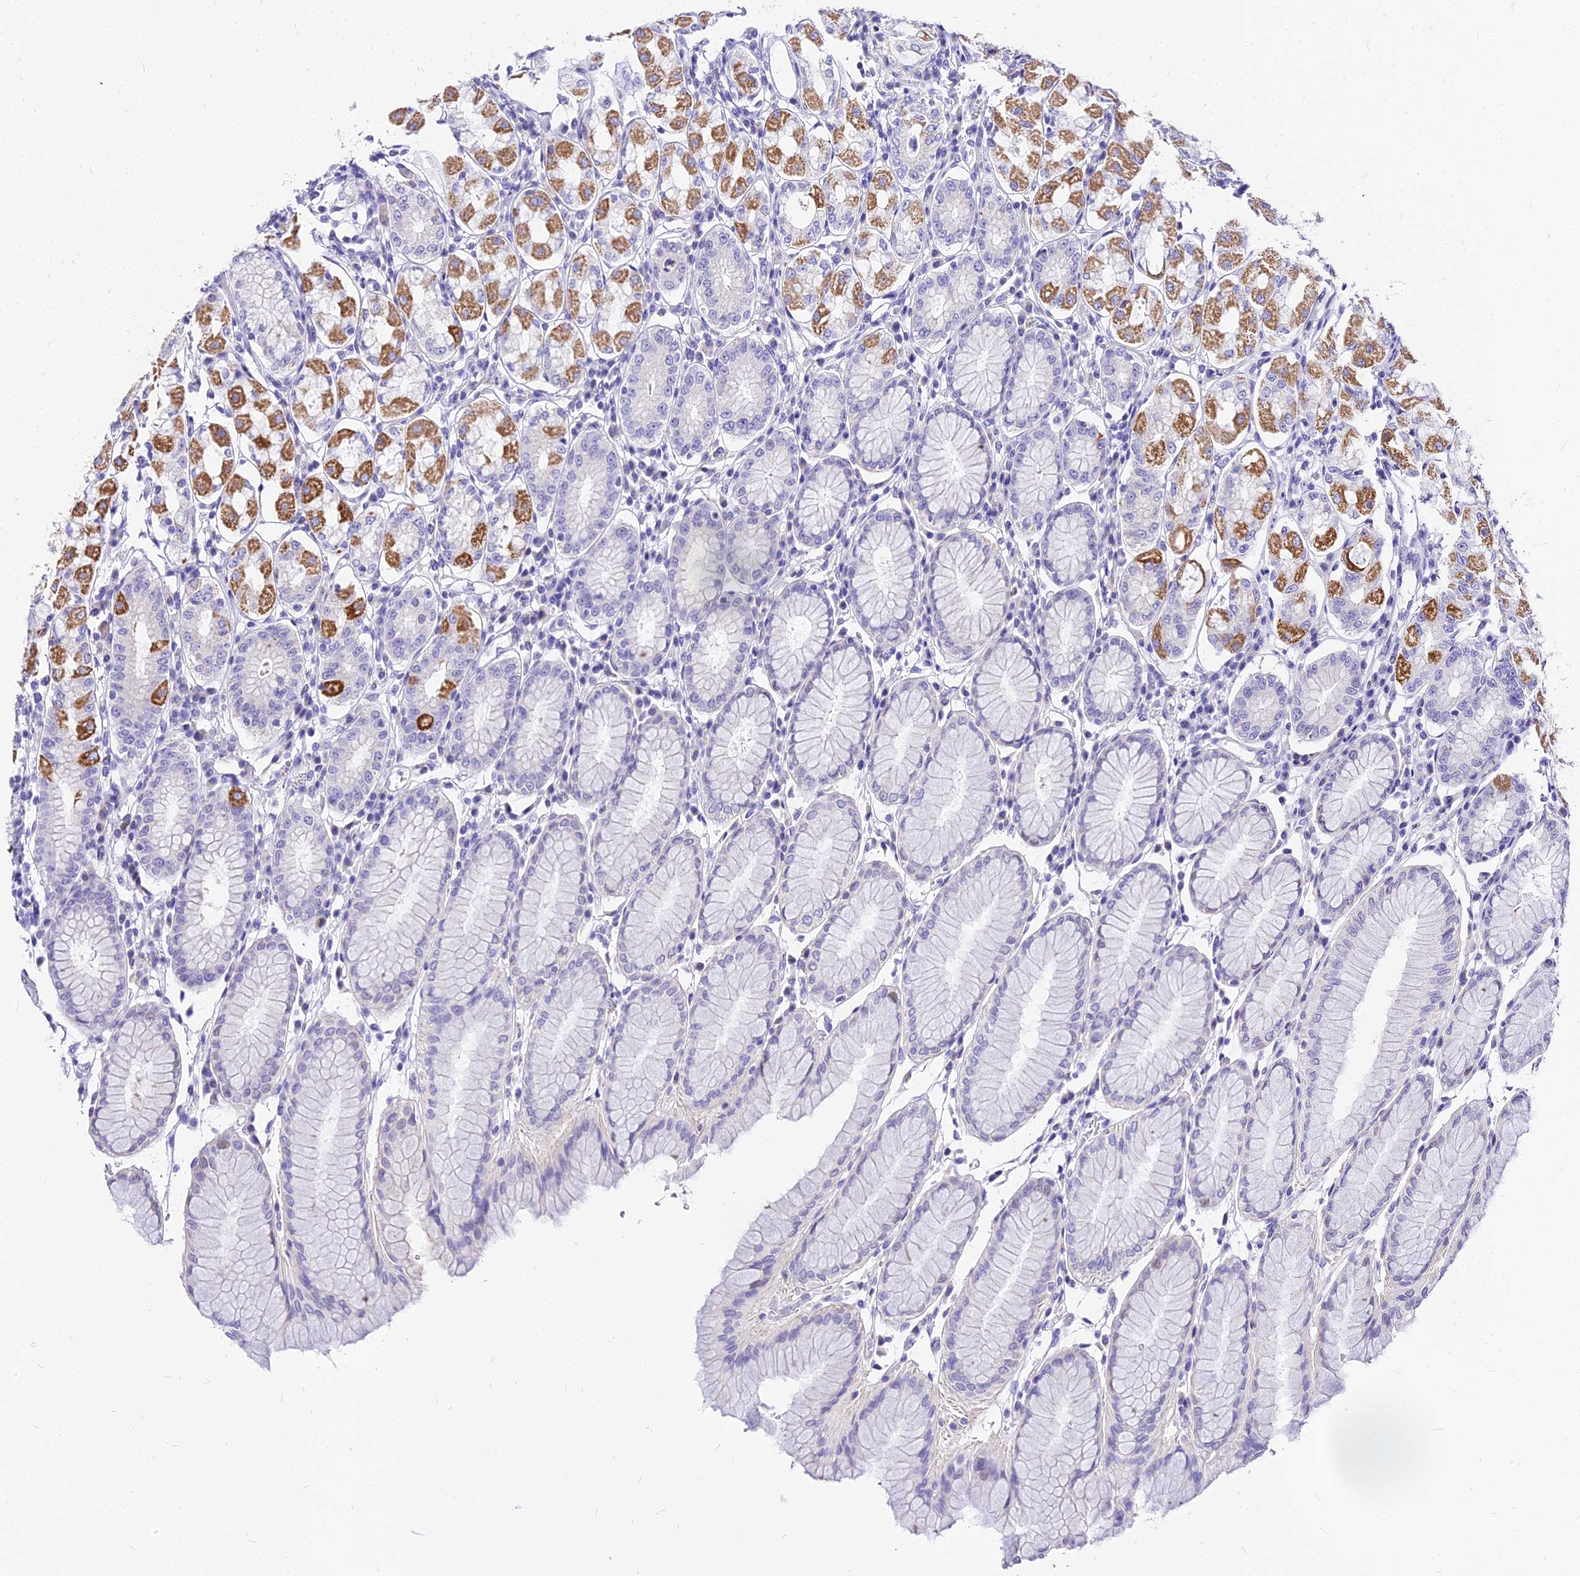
{"staining": {"intensity": "strong", "quantity": "<25%", "location": "cytoplasmic/membranous"}, "tissue": "stomach", "cell_type": "Glandular cells", "image_type": "normal", "snomed": [{"axis": "morphology", "description": "Normal tissue, NOS"}, {"axis": "topography", "description": "Stomach"}, {"axis": "topography", "description": "Stomach, lower"}], "caption": "Stomach stained with IHC demonstrates strong cytoplasmic/membranous staining in about <25% of glandular cells.", "gene": "CARD18", "patient": {"sex": "female", "age": 56}}